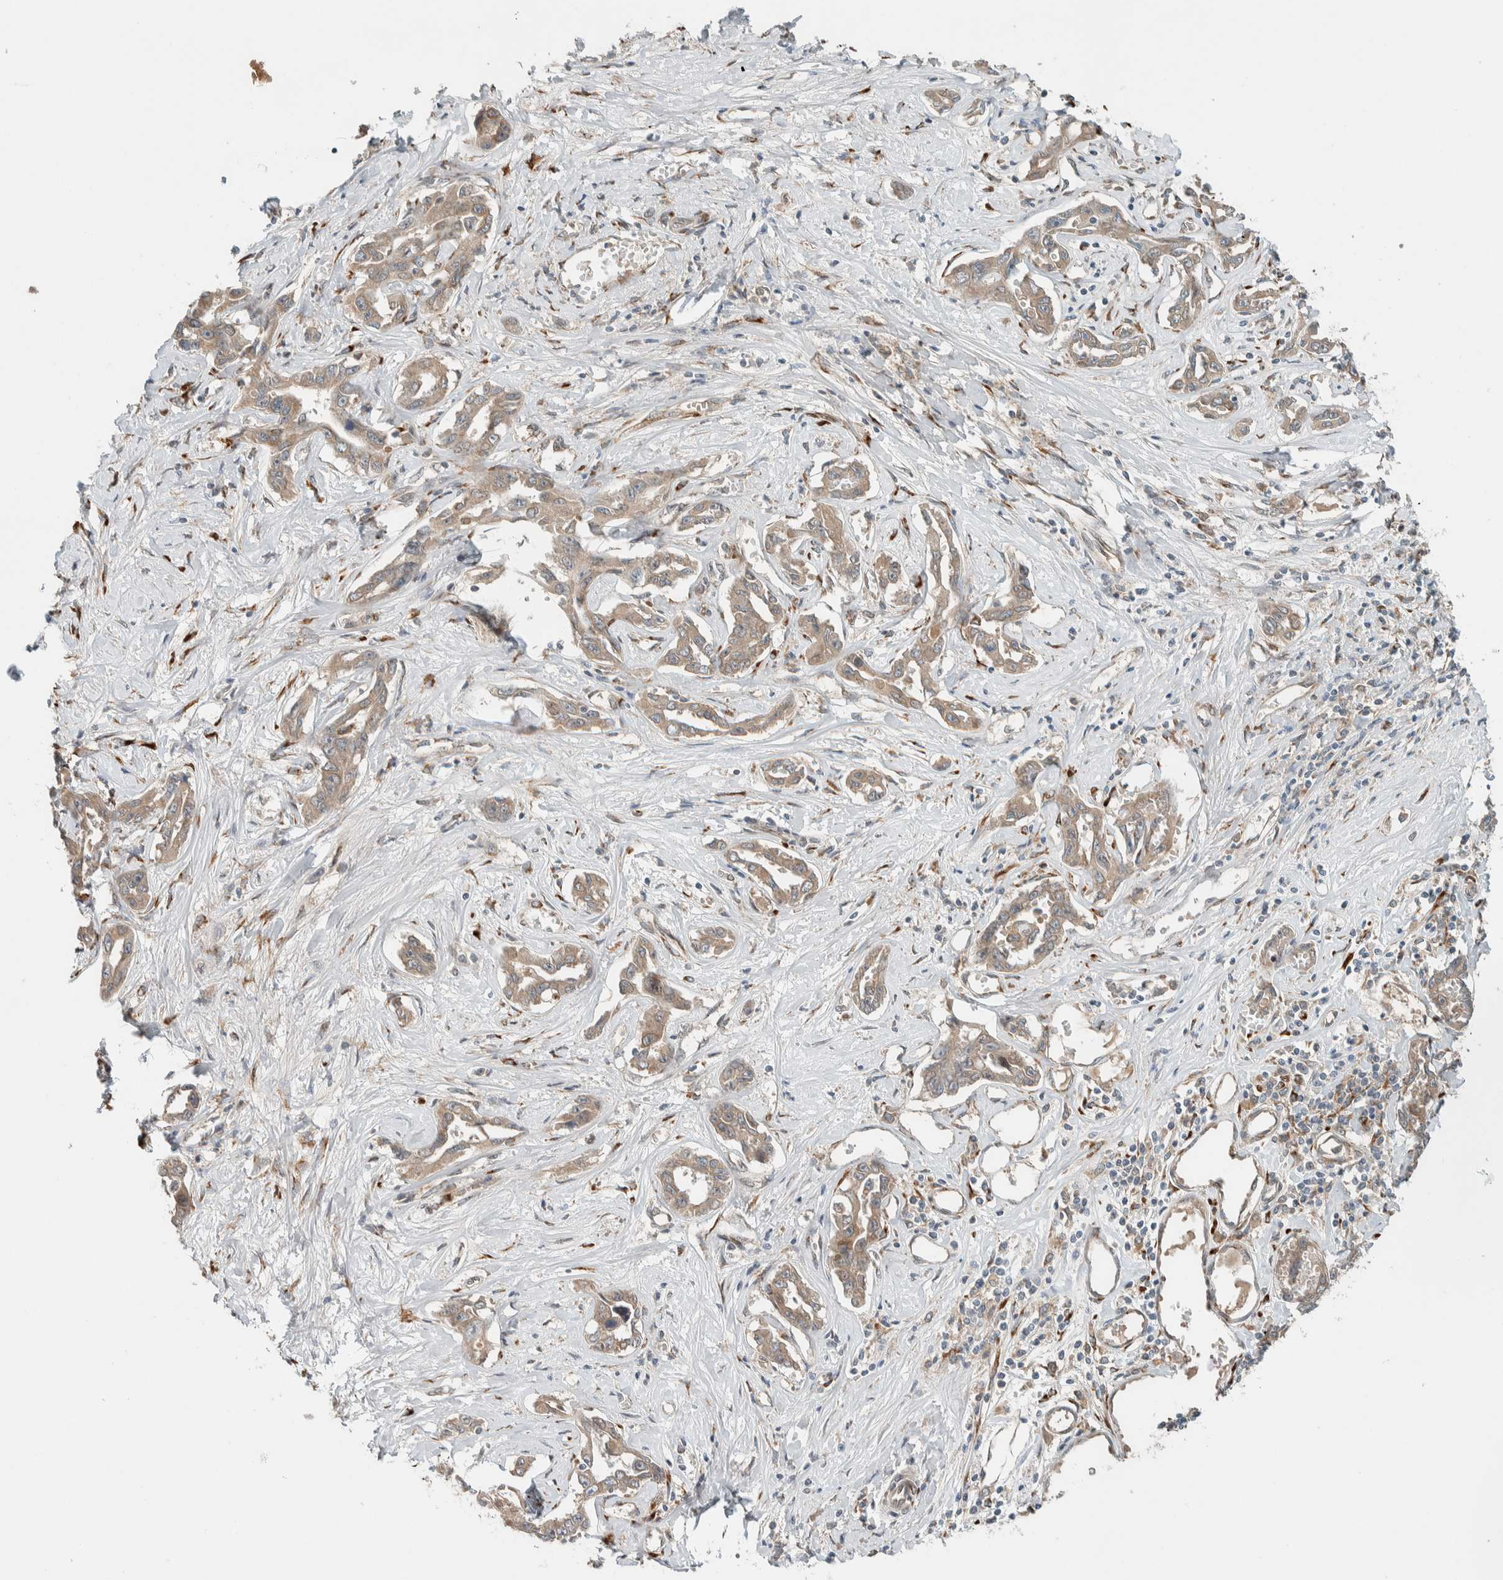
{"staining": {"intensity": "weak", "quantity": ">75%", "location": "cytoplasmic/membranous"}, "tissue": "liver cancer", "cell_type": "Tumor cells", "image_type": "cancer", "snomed": [{"axis": "morphology", "description": "Cholangiocarcinoma"}, {"axis": "topography", "description": "Liver"}], "caption": "Liver cancer (cholangiocarcinoma) stained for a protein displays weak cytoplasmic/membranous positivity in tumor cells. Ihc stains the protein in brown and the nuclei are stained blue.", "gene": "CTBP2", "patient": {"sex": "male", "age": 59}}